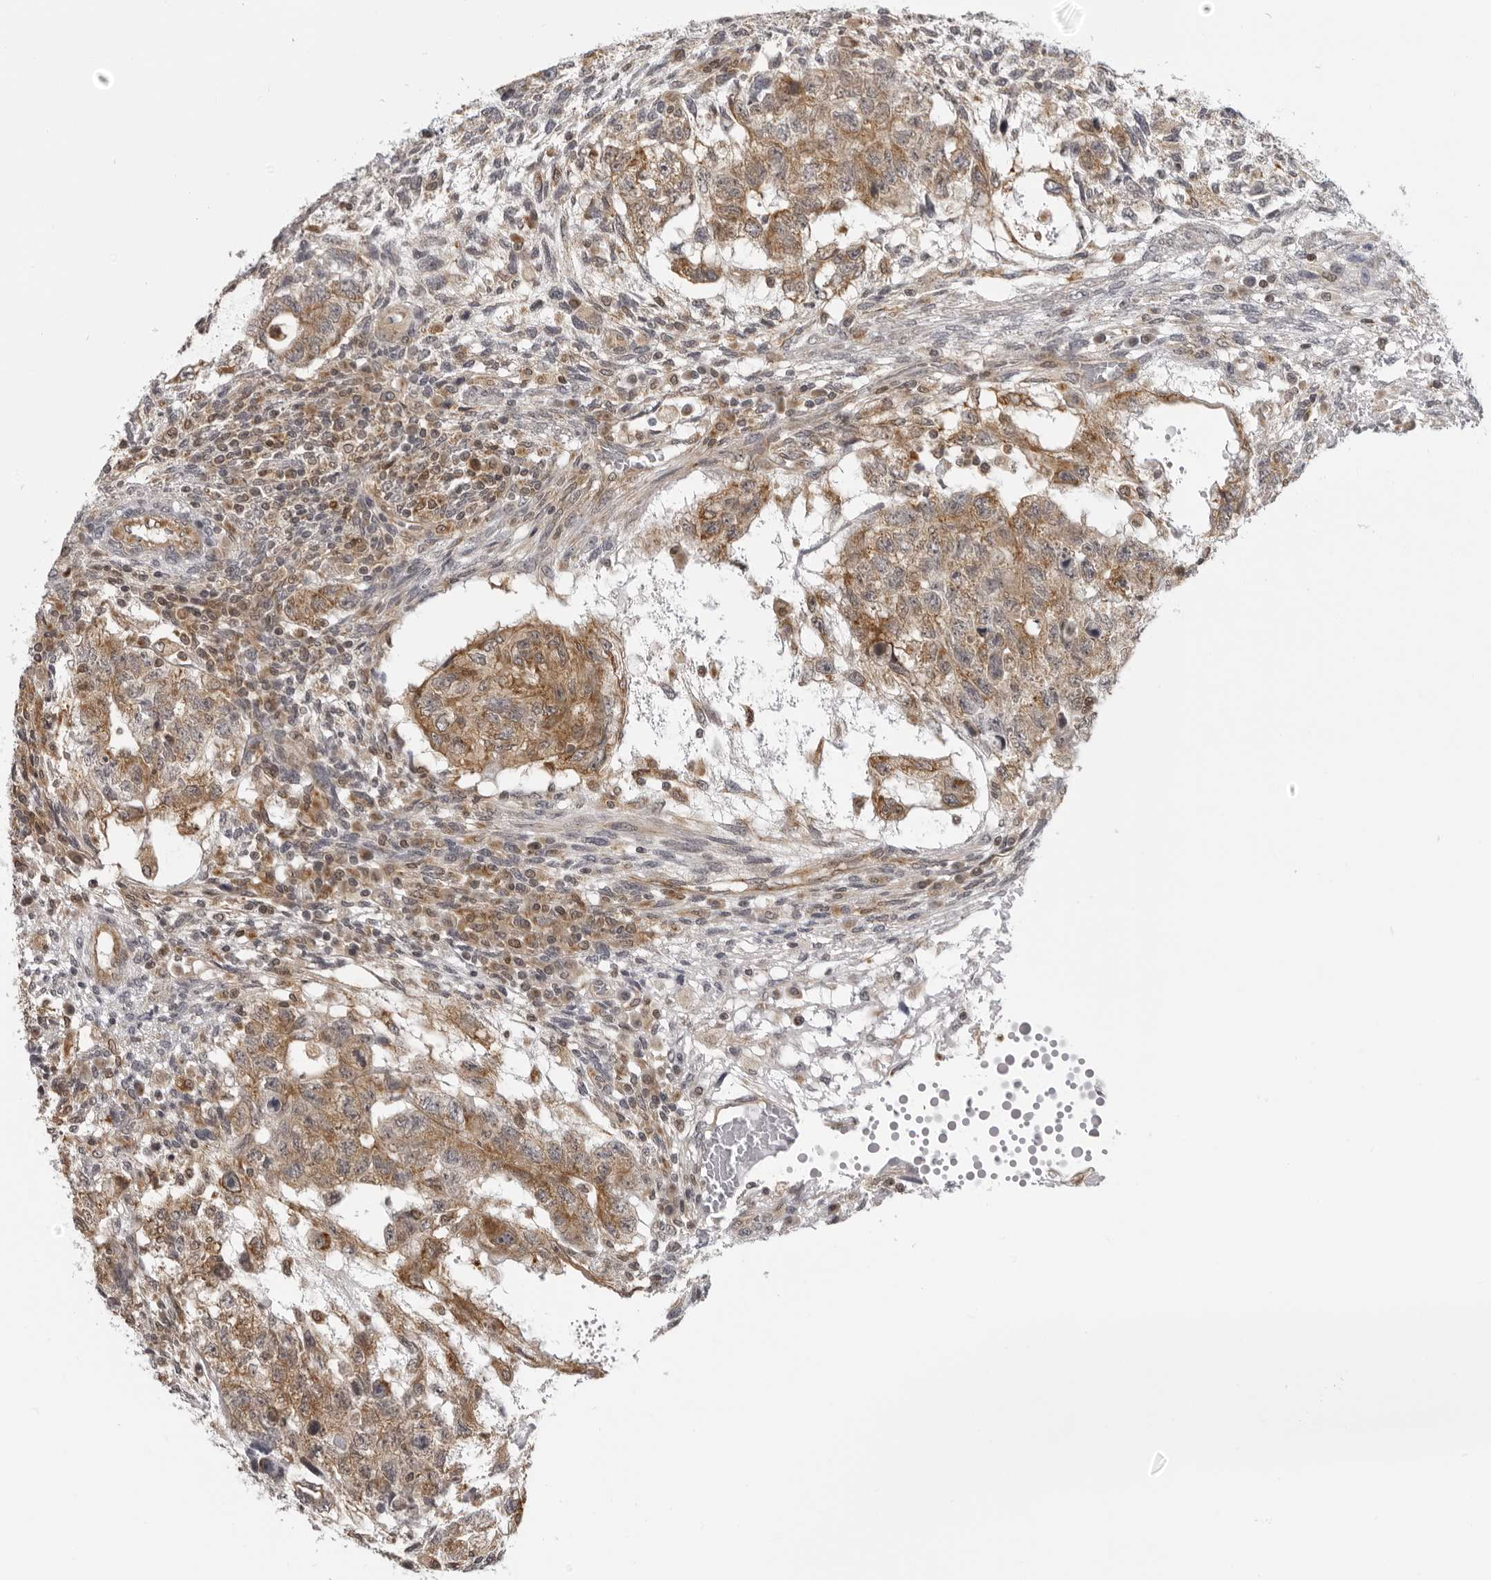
{"staining": {"intensity": "moderate", "quantity": ">75%", "location": "cytoplasmic/membranous"}, "tissue": "testis cancer", "cell_type": "Tumor cells", "image_type": "cancer", "snomed": [{"axis": "morphology", "description": "Normal tissue, NOS"}, {"axis": "morphology", "description": "Carcinoma, Embryonal, NOS"}, {"axis": "topography", "description": "Testis"}], "caption": "Moderate cytoplasmic/membranous protein expression is appreciated in approximately >75% of tumor cells in testis cancer.", "gene": "MRPS15", "patient": {"sex": "male", "age": 36}}